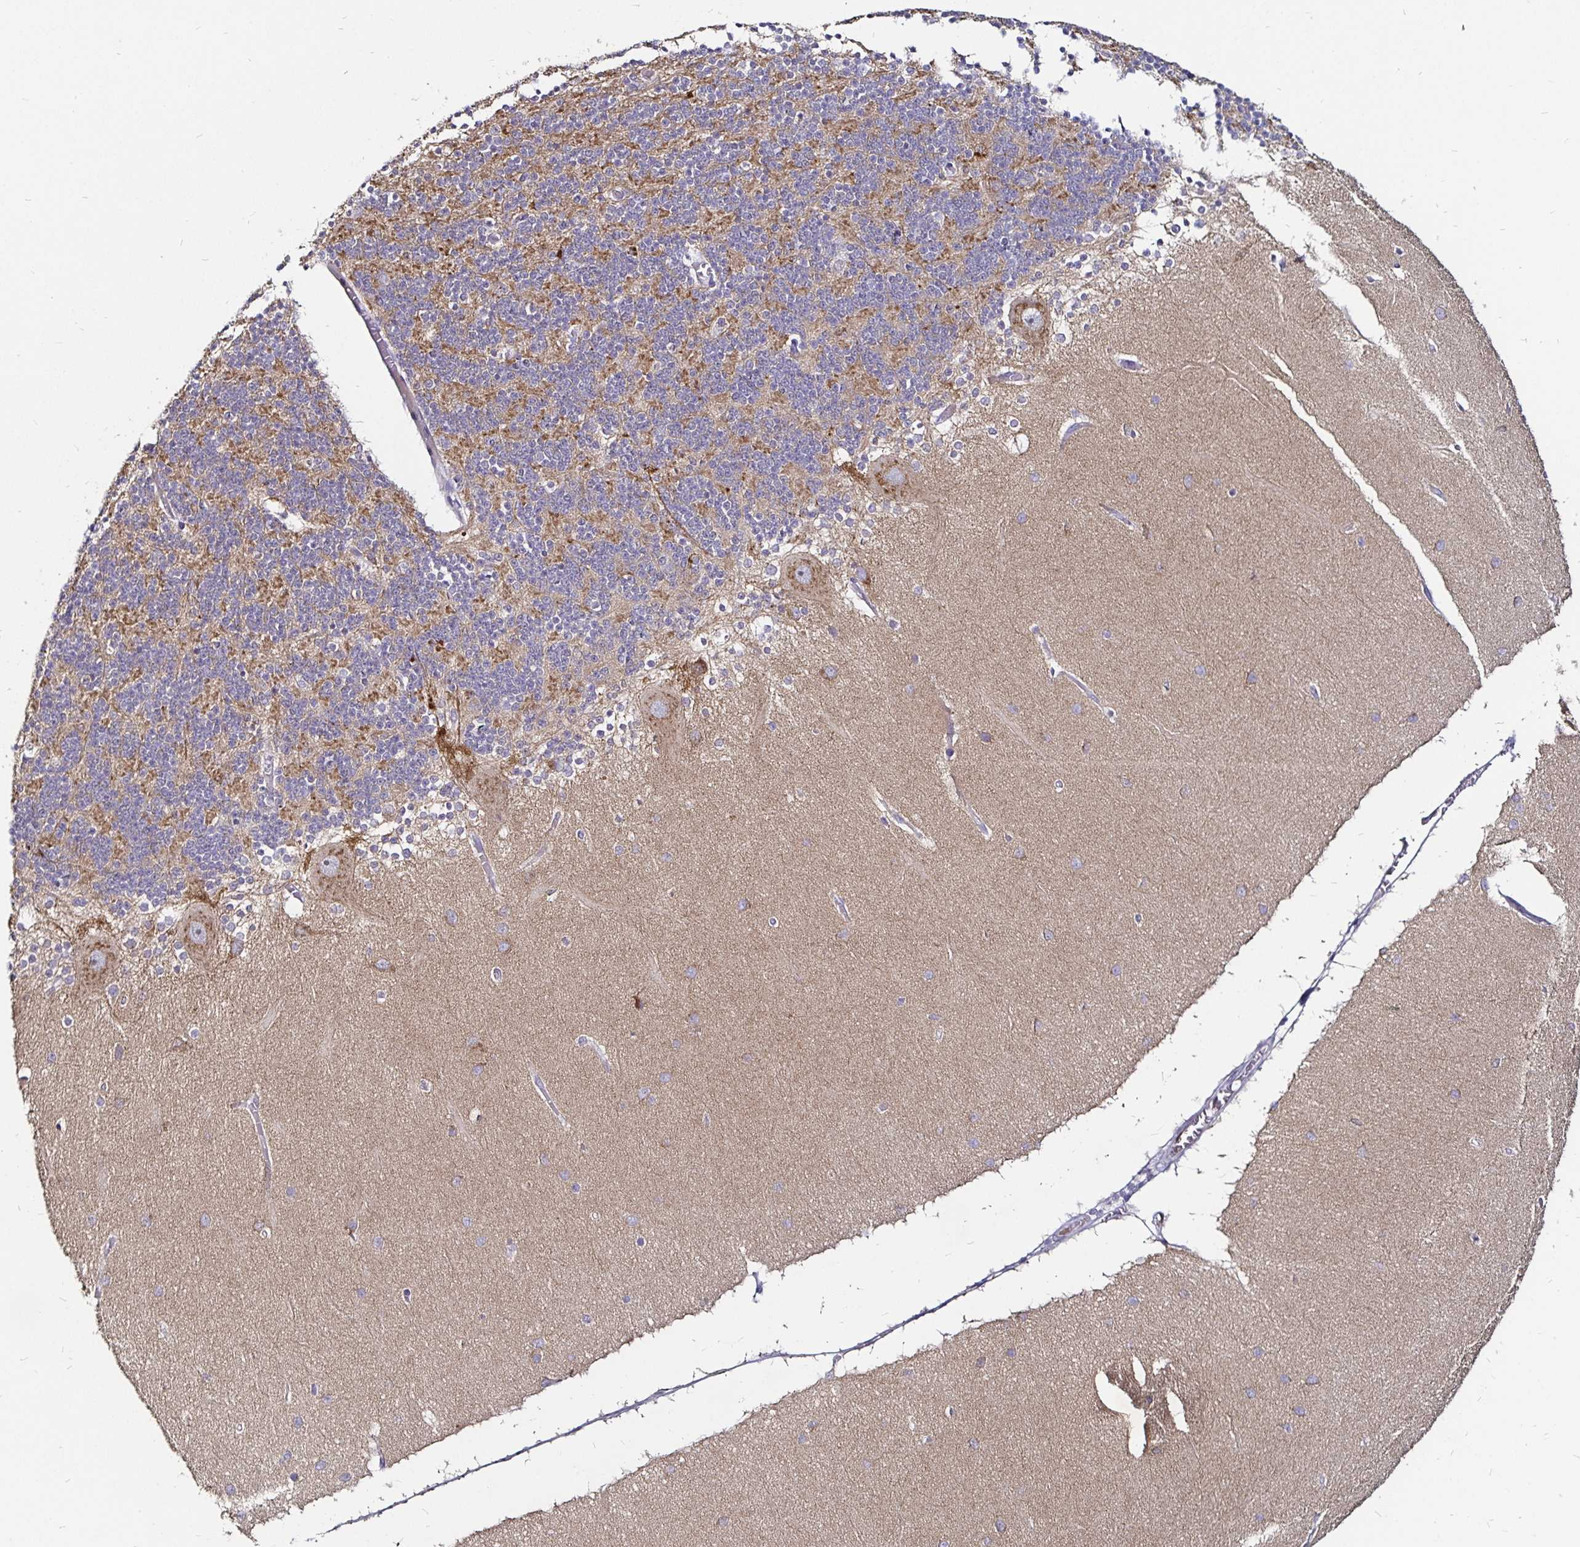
{"staining": {"intensity": "strong", "quantity": "25%-75%", "location": "cytoplasmic/membranous"}, "tissue": "cerebellum", "cell_type": "Cells in granular layer", "image_type": "normal", "snomed": [{"axis": "morphology", "description": "Normal tissue, NOS"}, {"axis": "topography", "description": "Cerebellum"}], "caption": "This micrograph displays unremarkable cerebellum stained with IHC to label a protein in brown. The cytoplasmic/membranous of cells in granular layer show strong positivity for the protein. Nuclei are counter-stained blue.", "gene": "FAIM2", "patient": {"sex": "female", "age": 54}}